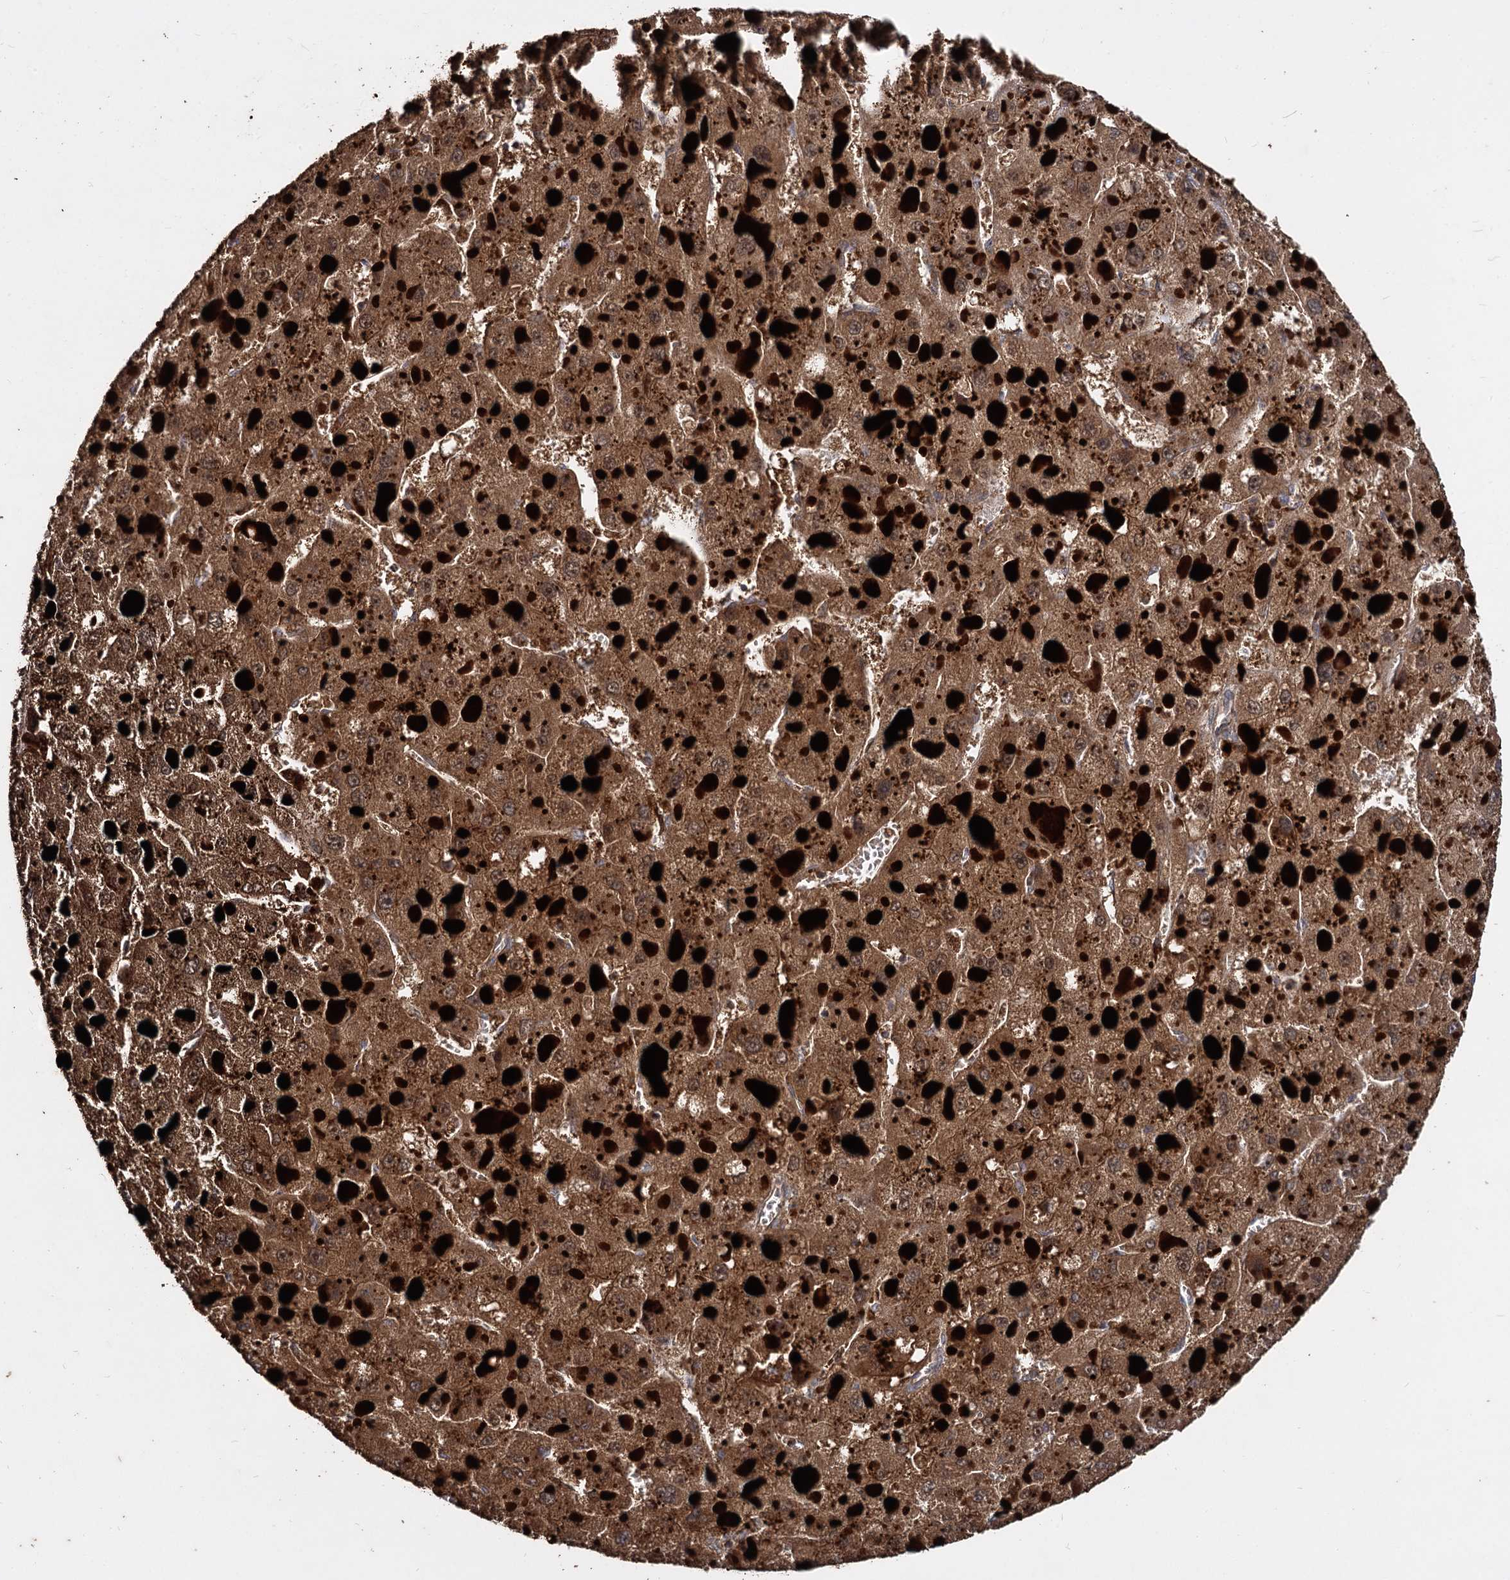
{"staining": {"intensity": "moderate", "quantity": ">75%", "location": "cytoplasmic/membranous"}, "tissue": "liver cancer", "cell_type": "Tumor cells", "image_type": "cancer", "snomed": [{"axis": "morphology", "description": "Carcinoma, Hepatocellular, NOS"}, {"axis": "topography", "description": "Liver"}], "caption": "Immunohistochemistry of human liver cancer (hepatocellular carcinoma) demonstrates medium levels of moderate cytoplasmic/membranous expression in approximately >75% of tumor cells. The protein is shown in brown color, while the nuclei are stained blue.", "gene": "GCLC", "patient": {"sex": "female", "age": 73}}